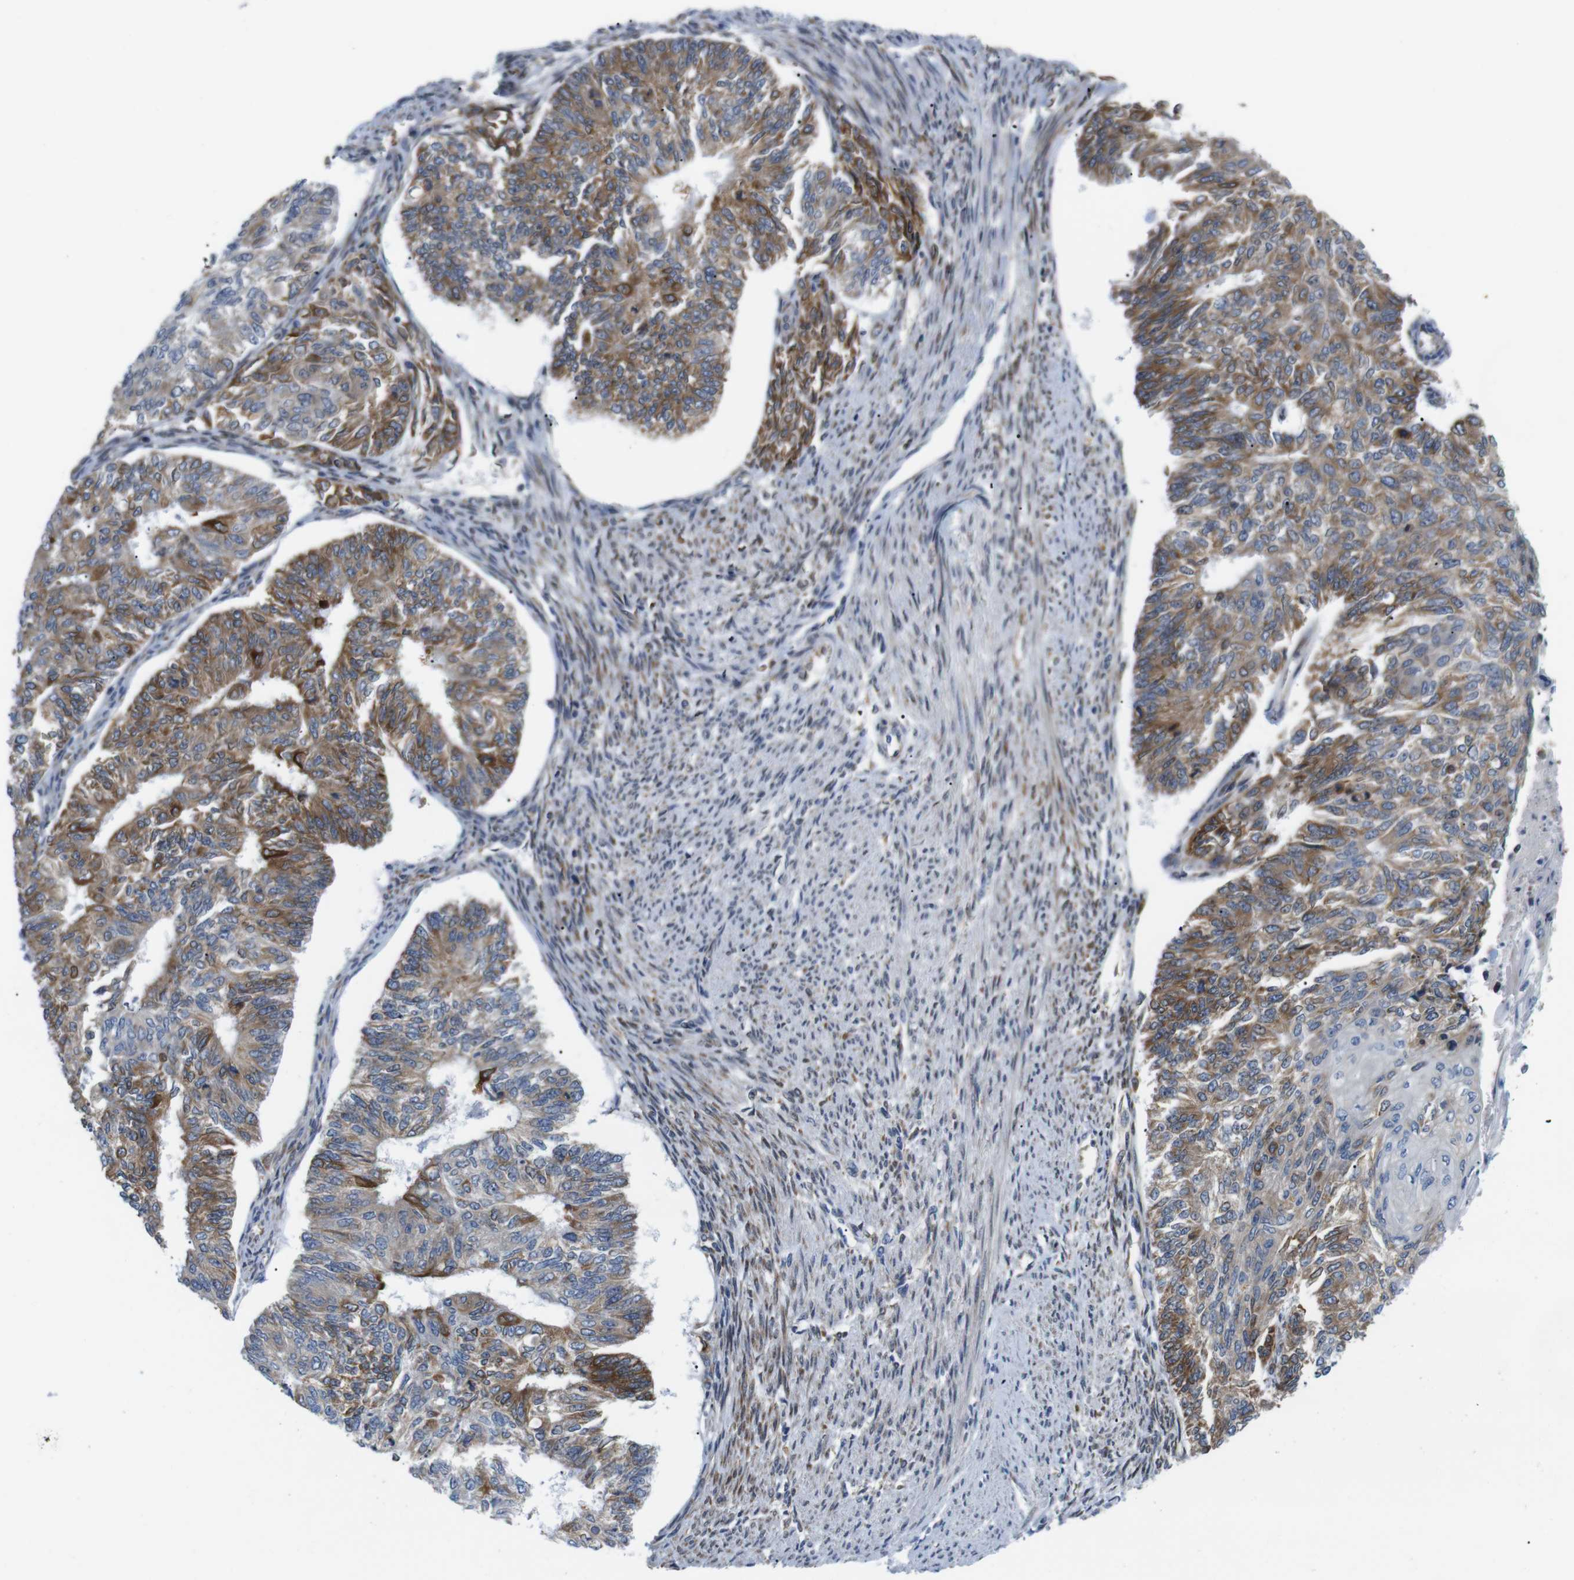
{"staining": {"intensity": "moderate", "quantity": ">75%", "location": "cytoplasmic/membranous"}, "tissue": "endometrial cancer", "cell_type": "Tumor cells", "image_type": "cancer", "snomed": [{"axis": "morphology", "description": "Adenocarcinoma, NOS"}, {"axis": "topography", "description": "Endometrium"}], "caption": "Protein staining of adenocarcinoma (endometrial) tissue displays moderate cytoplasmic/membranous staining in approximately >75% of tumor cells. The staining was performed using DAB, with brown indicating positive protein expression. Nuclei are stained blue with hematoxylin.", "gene": "HACD3", "patient": {"sex": "female", "age": 32}}